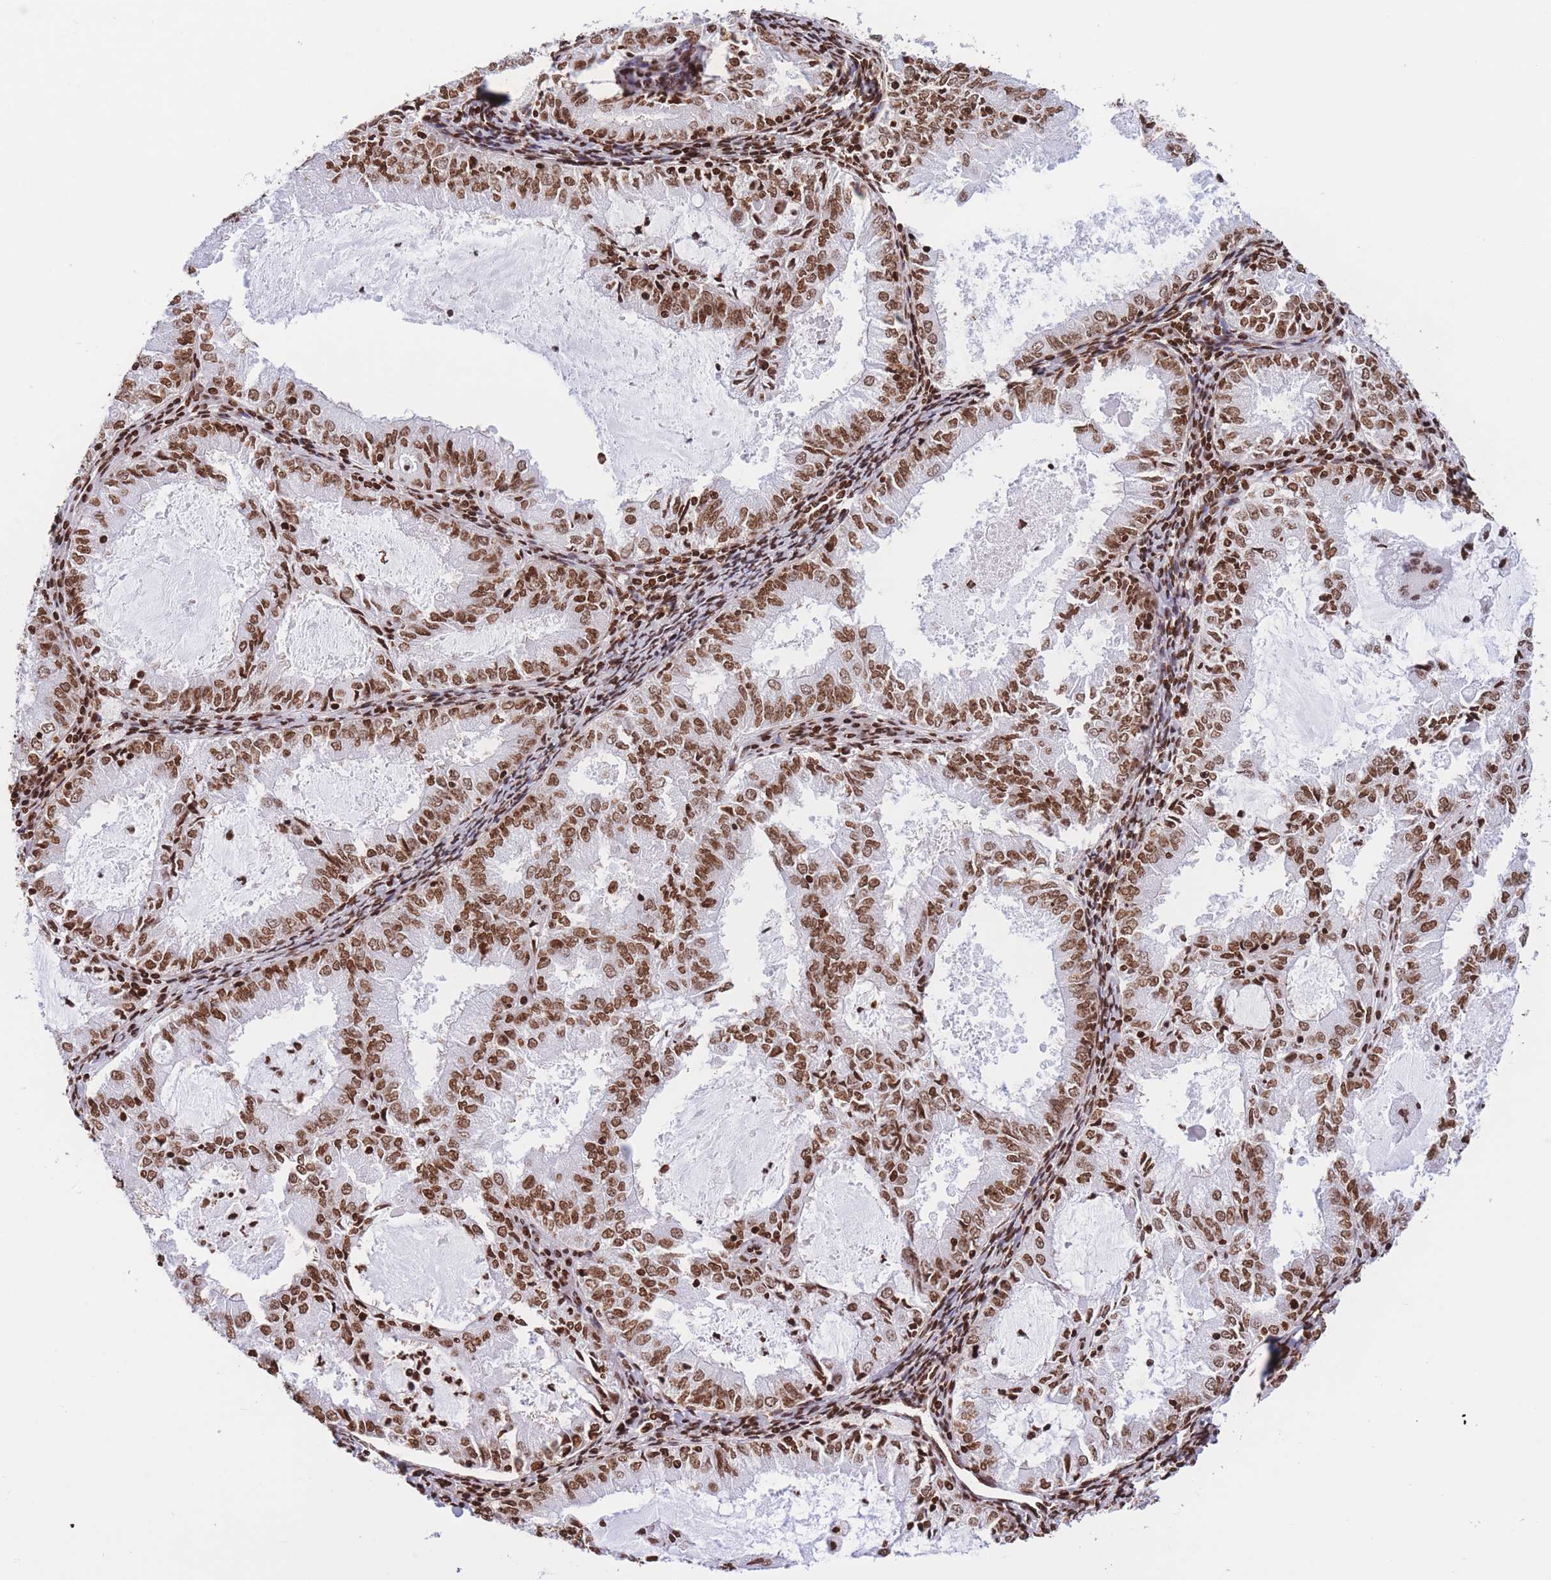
{"staining": {"intensity": "strong", "quantity": ">75%", "location": "nuclear"}, "tissue": "endometrial cancer", "cell_type": "Tumor cells", "image_type": "cancer", "snomed": [{"axis": "morphology", "description": "Adenocarcinoma, NOS"}, {"axis": "topography", "description": "Endometrium"}], "caption": "Tumor cells exhibit high levels of strong nuclear expression in approximately >75% of cells in human endometrial cancer. (DAB (3,3'-diaminobenzidine) = brown stain, brightfield microscopy at high magnification).", "gene": "H2BC11", "patient": {"sex": "female", "age": 57}}